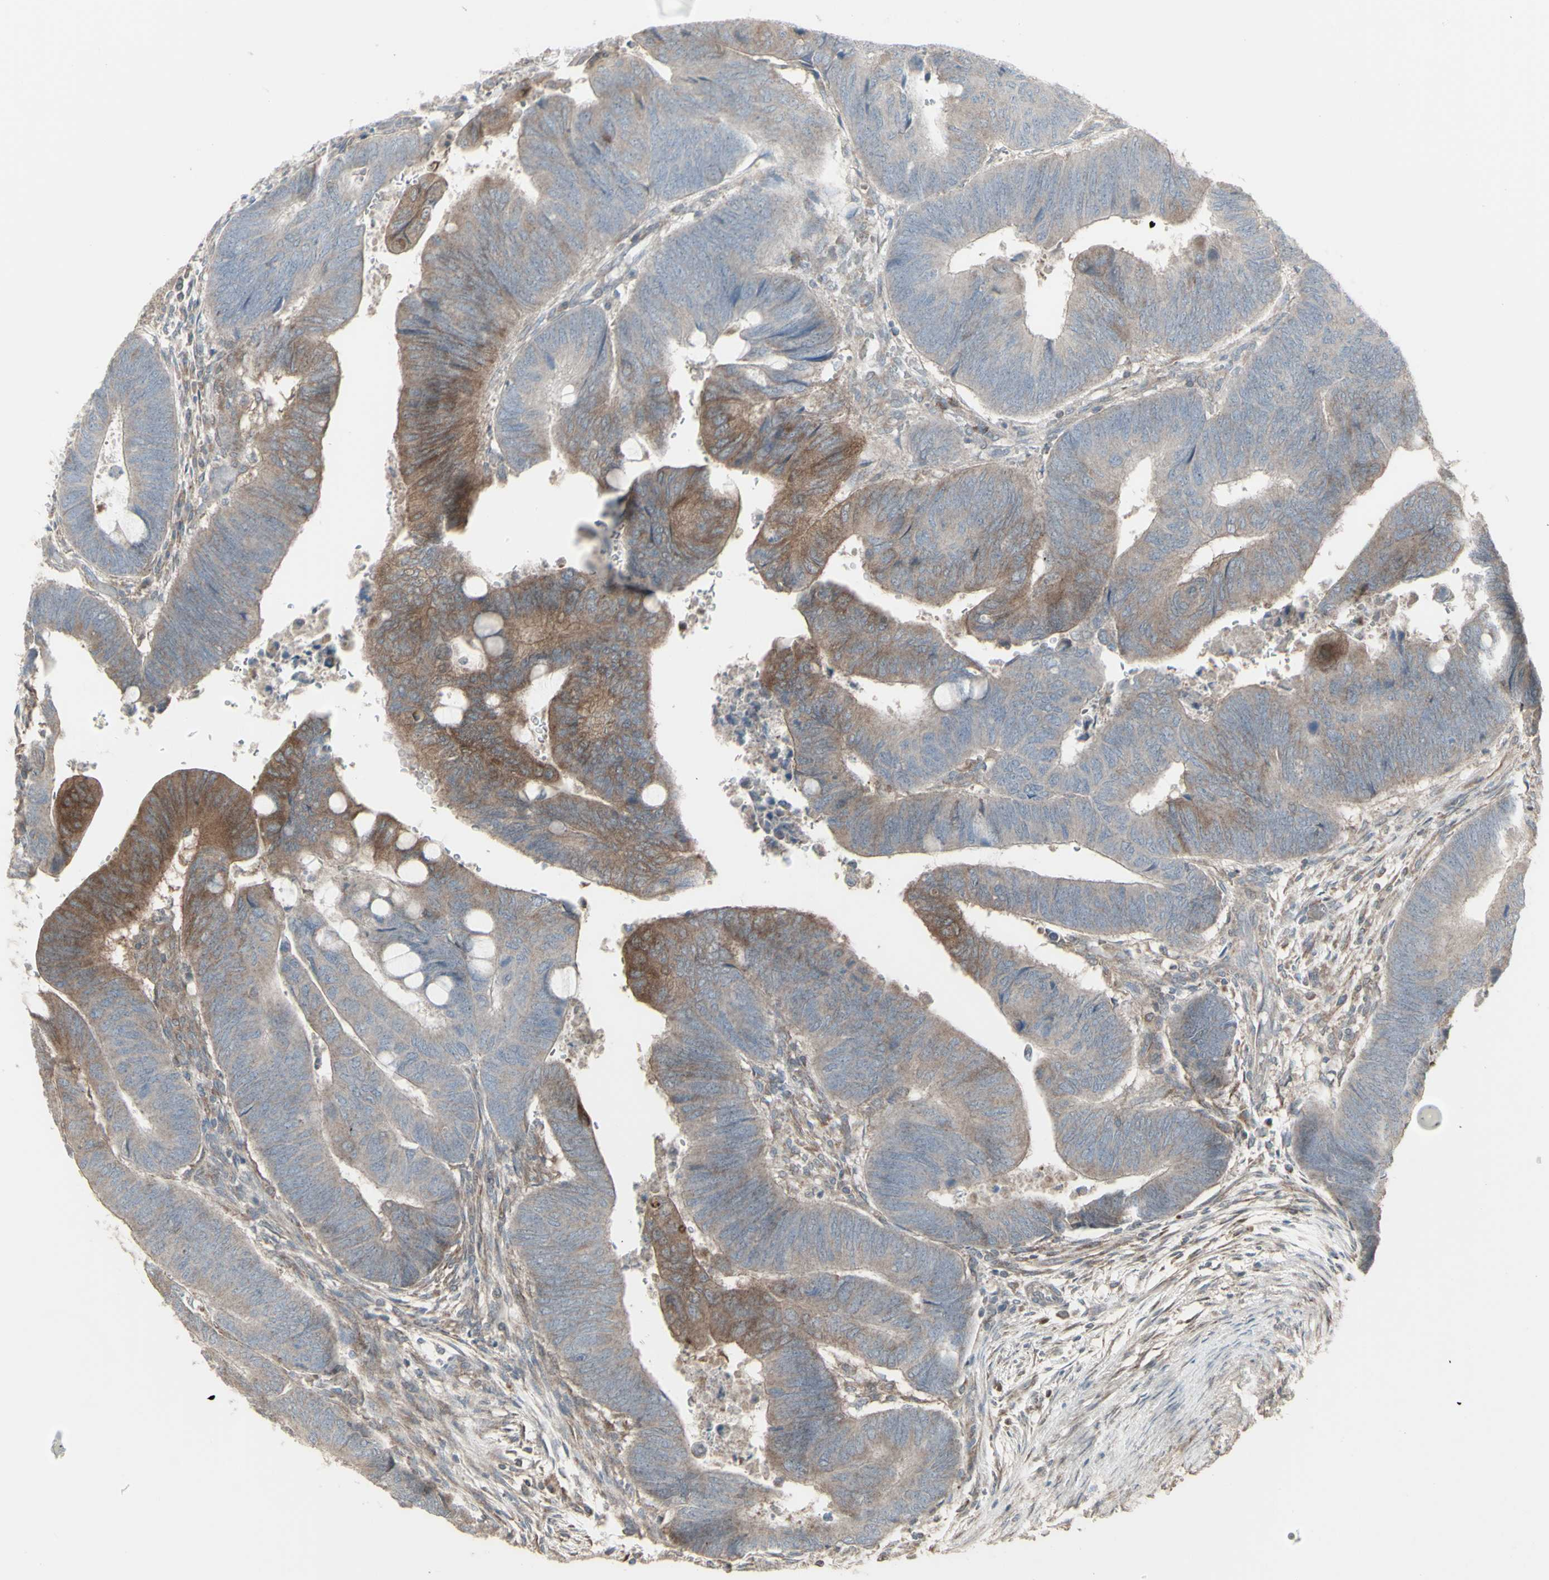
{"staining": {"intensity": "moderate", "quantity": ">75%", "location": "cytoplasmic/membranous"}, "tissue": "colorectal cancer", "cell_type": "Tumor cells", "image_type": "cancer", "snomed": [{"axis": "morphology", "description": "Normal tissue, NOS"}, {"axis": "morphology", "description": "Adenocarcinoma, NOS"}, {"axis": "topography", "description": "Rectum"}, {"axis": "topography", "description": "Peripheral nerve tissue"}], "caption": "Protein staining by IHC shows moderate cytoplasmic/membranous positivity in approximately >75% of tumor cells in colorectal adenocarcinoma.", "gene": "RNASEL", "patient": {"sex": "male", "age": 92}}